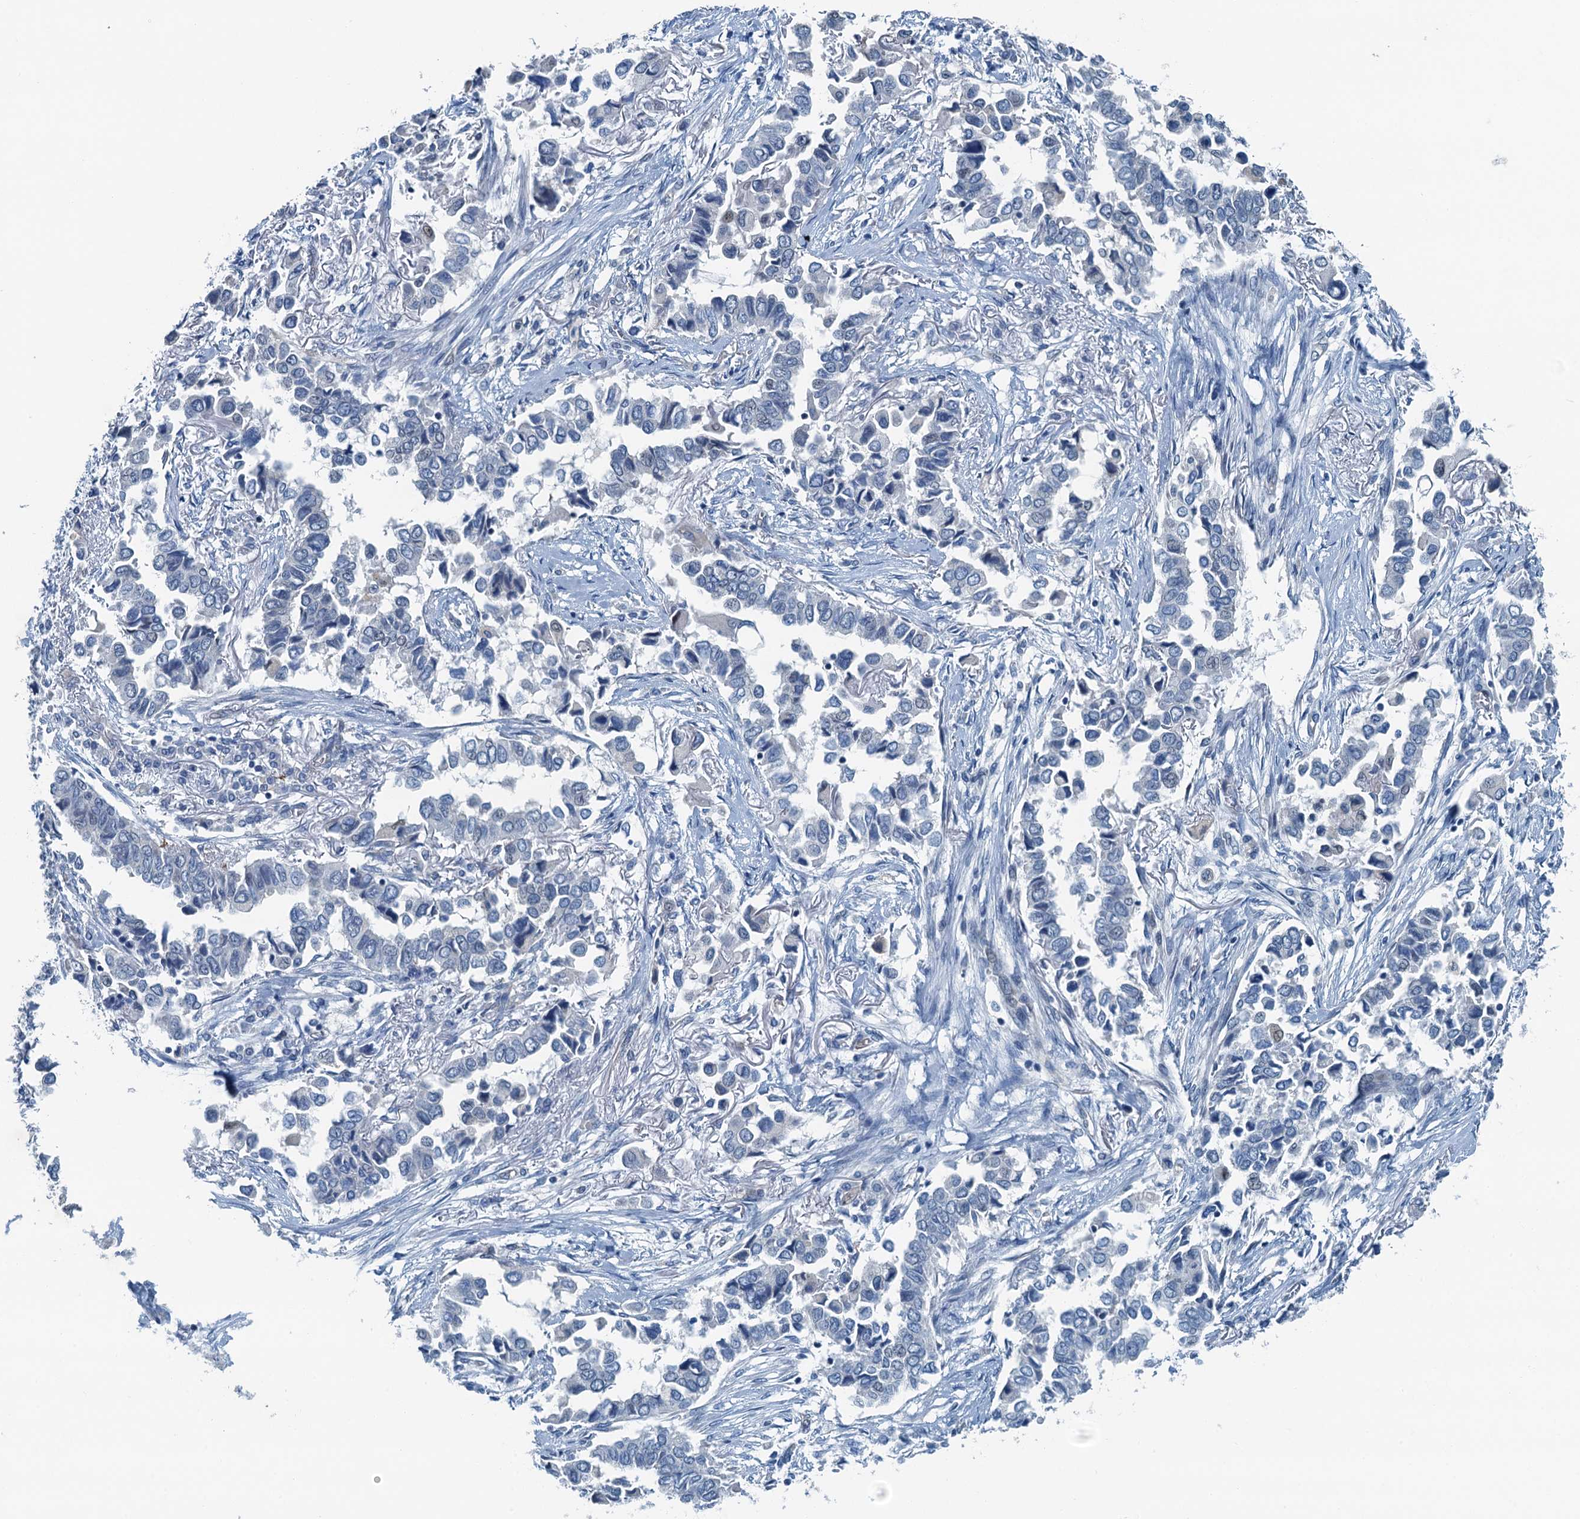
{"staining": {"intensity": "negative", "quantity": "none", "location": "none"}, "tissue": "lung cancer", "cell_type": "Tumor cells", "image_type": "cancer", "snomed": [{"axis": "morphology", "description": "Adenocarcinoma, NOS"}, {"axis": "topography", "description": "Lung"}], "caption": "This is a micrograph of IHC staining of lung adenocarcinoma, which shows no staining in tumor cells.", "gene": "GFOD2", "patient": {"sex": "female", "age": 76}}